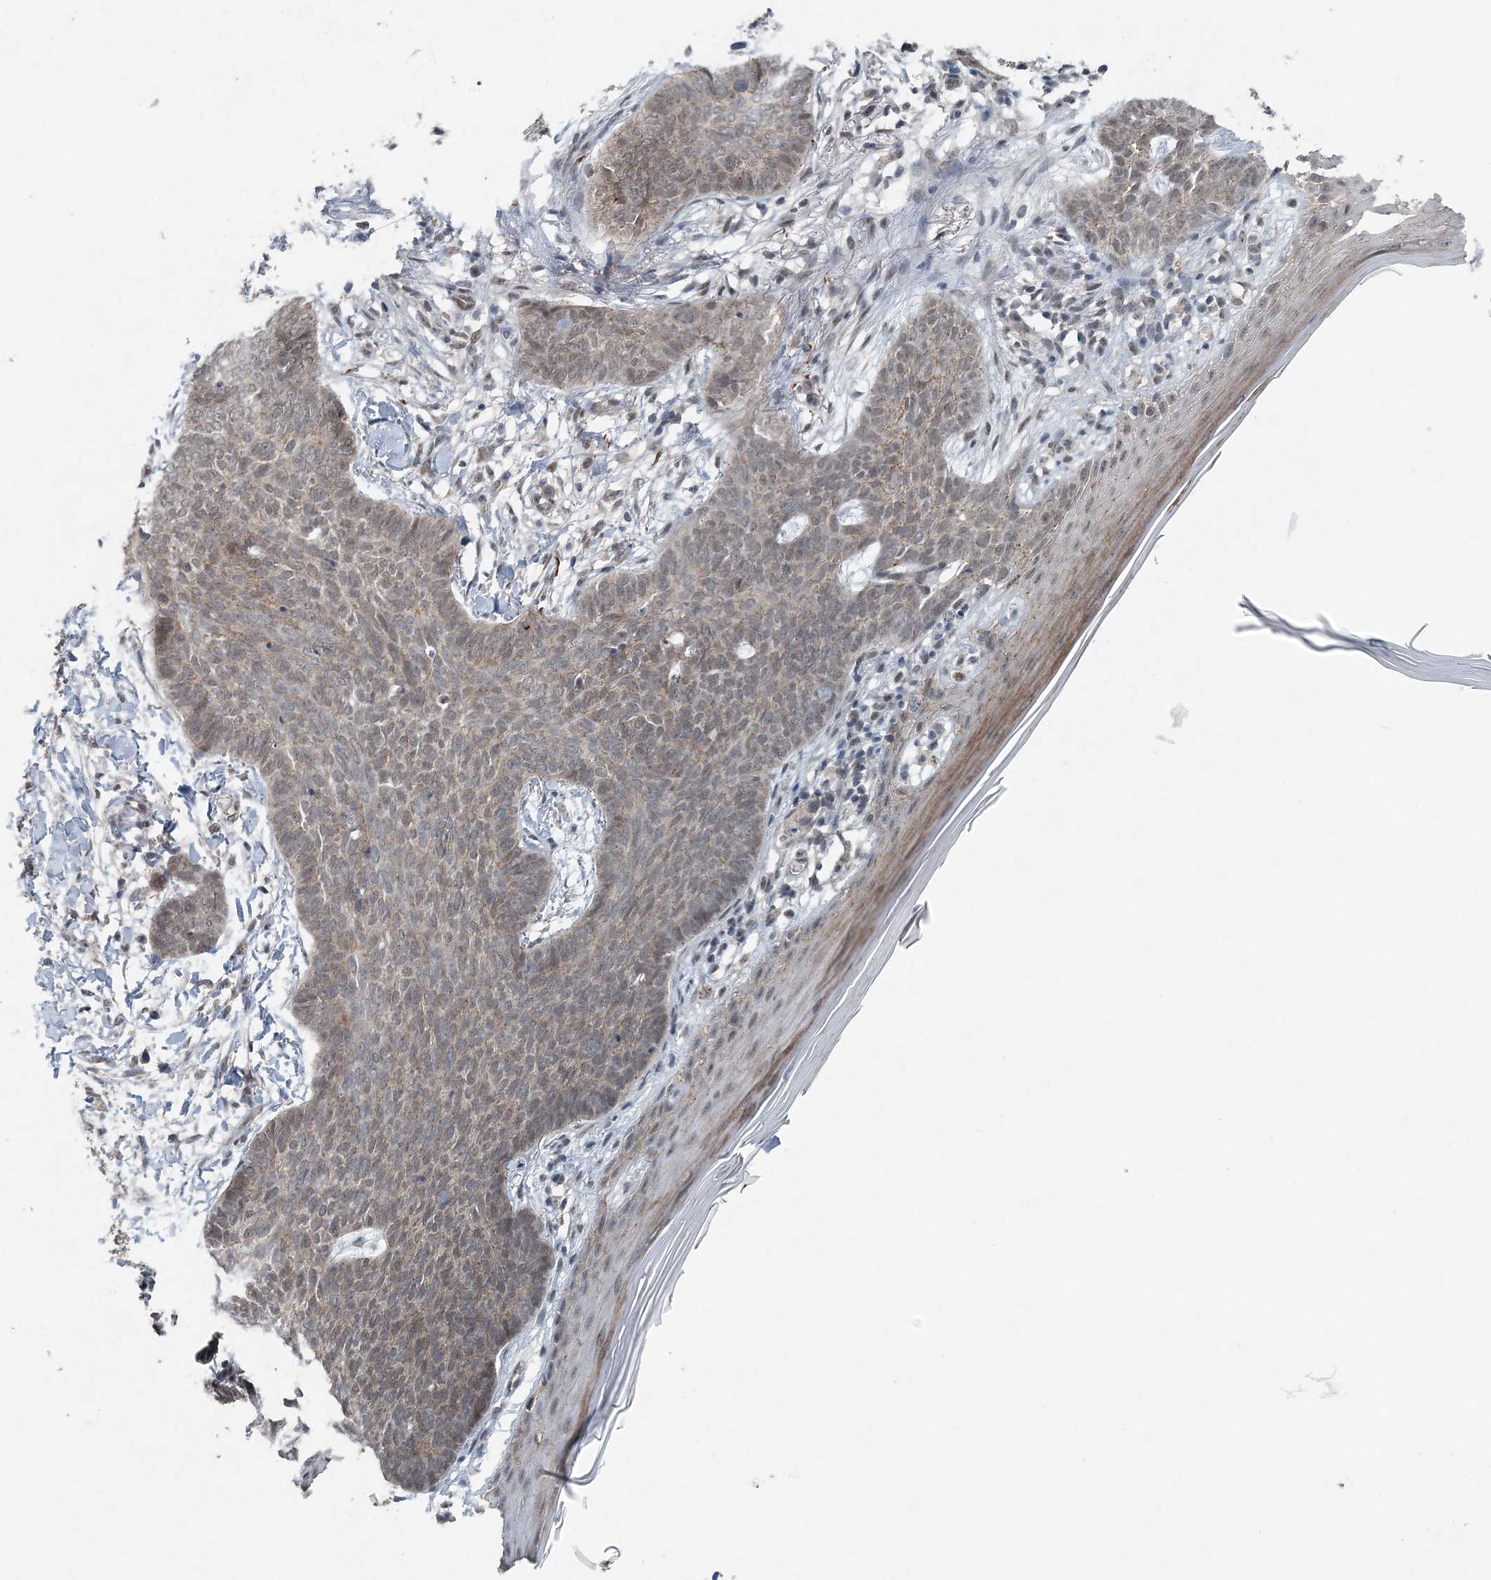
{"staining": {"intensity": "negative", "quantity": "none", "location": "none"}, "tissue": "skin cancer", "cell_type": "Tumor cells", "image_type": "cancer", "snomed": [{"axis": "morphology", "description": "Normal tissue, NOS"}, {"axis": "morphology", "description": "Basal cell carcinoma"}, {"axis": "topography", "description": "Skin"}], "caption": "Photomicrograph shows no protein expression in tumor cells of skin cancer tissue. (Immunohistochemistry (ihc), brightfield microscopy, high magnification).", "gene": "VSIG2", "patient": {"sex": "male", "age": 50}}